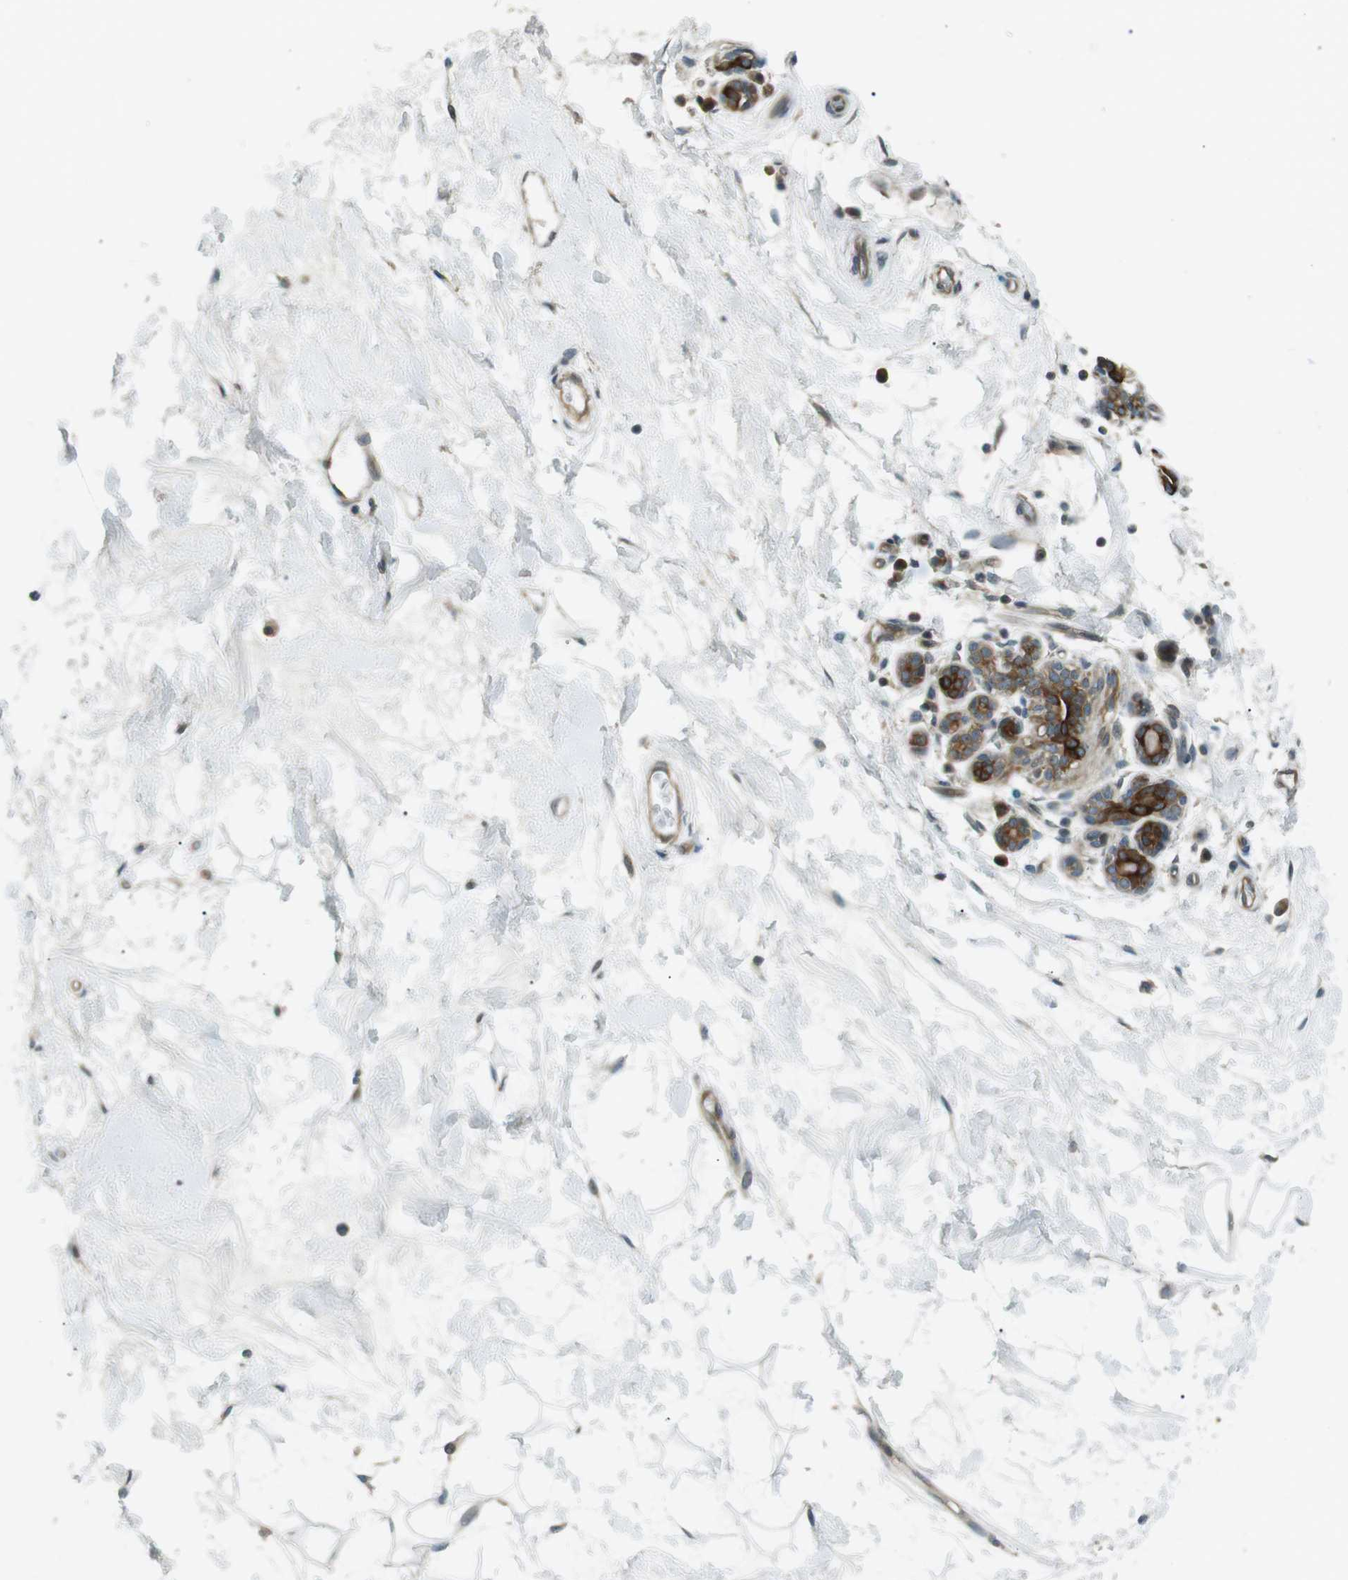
{"staining": {"intensity": "negative", "quantity": "none", "location": "none"}, "tissue": "breast", "cell_type": "Adipocytes", "image_type": "normal", "snomed": [{"axis": "morphology", "description": "Normal tissue, NOS"}, {"axis": "morphology", "description": "Lobular carcinoma"}, {"axis": "topography", "description": "Breast"}], "caption": "Benign breast was stained to show a protein in brown. There is no significant positivity in adipocytes.", "gene": "TMEM74", "patient": {"sex": "female", "age": 59}}